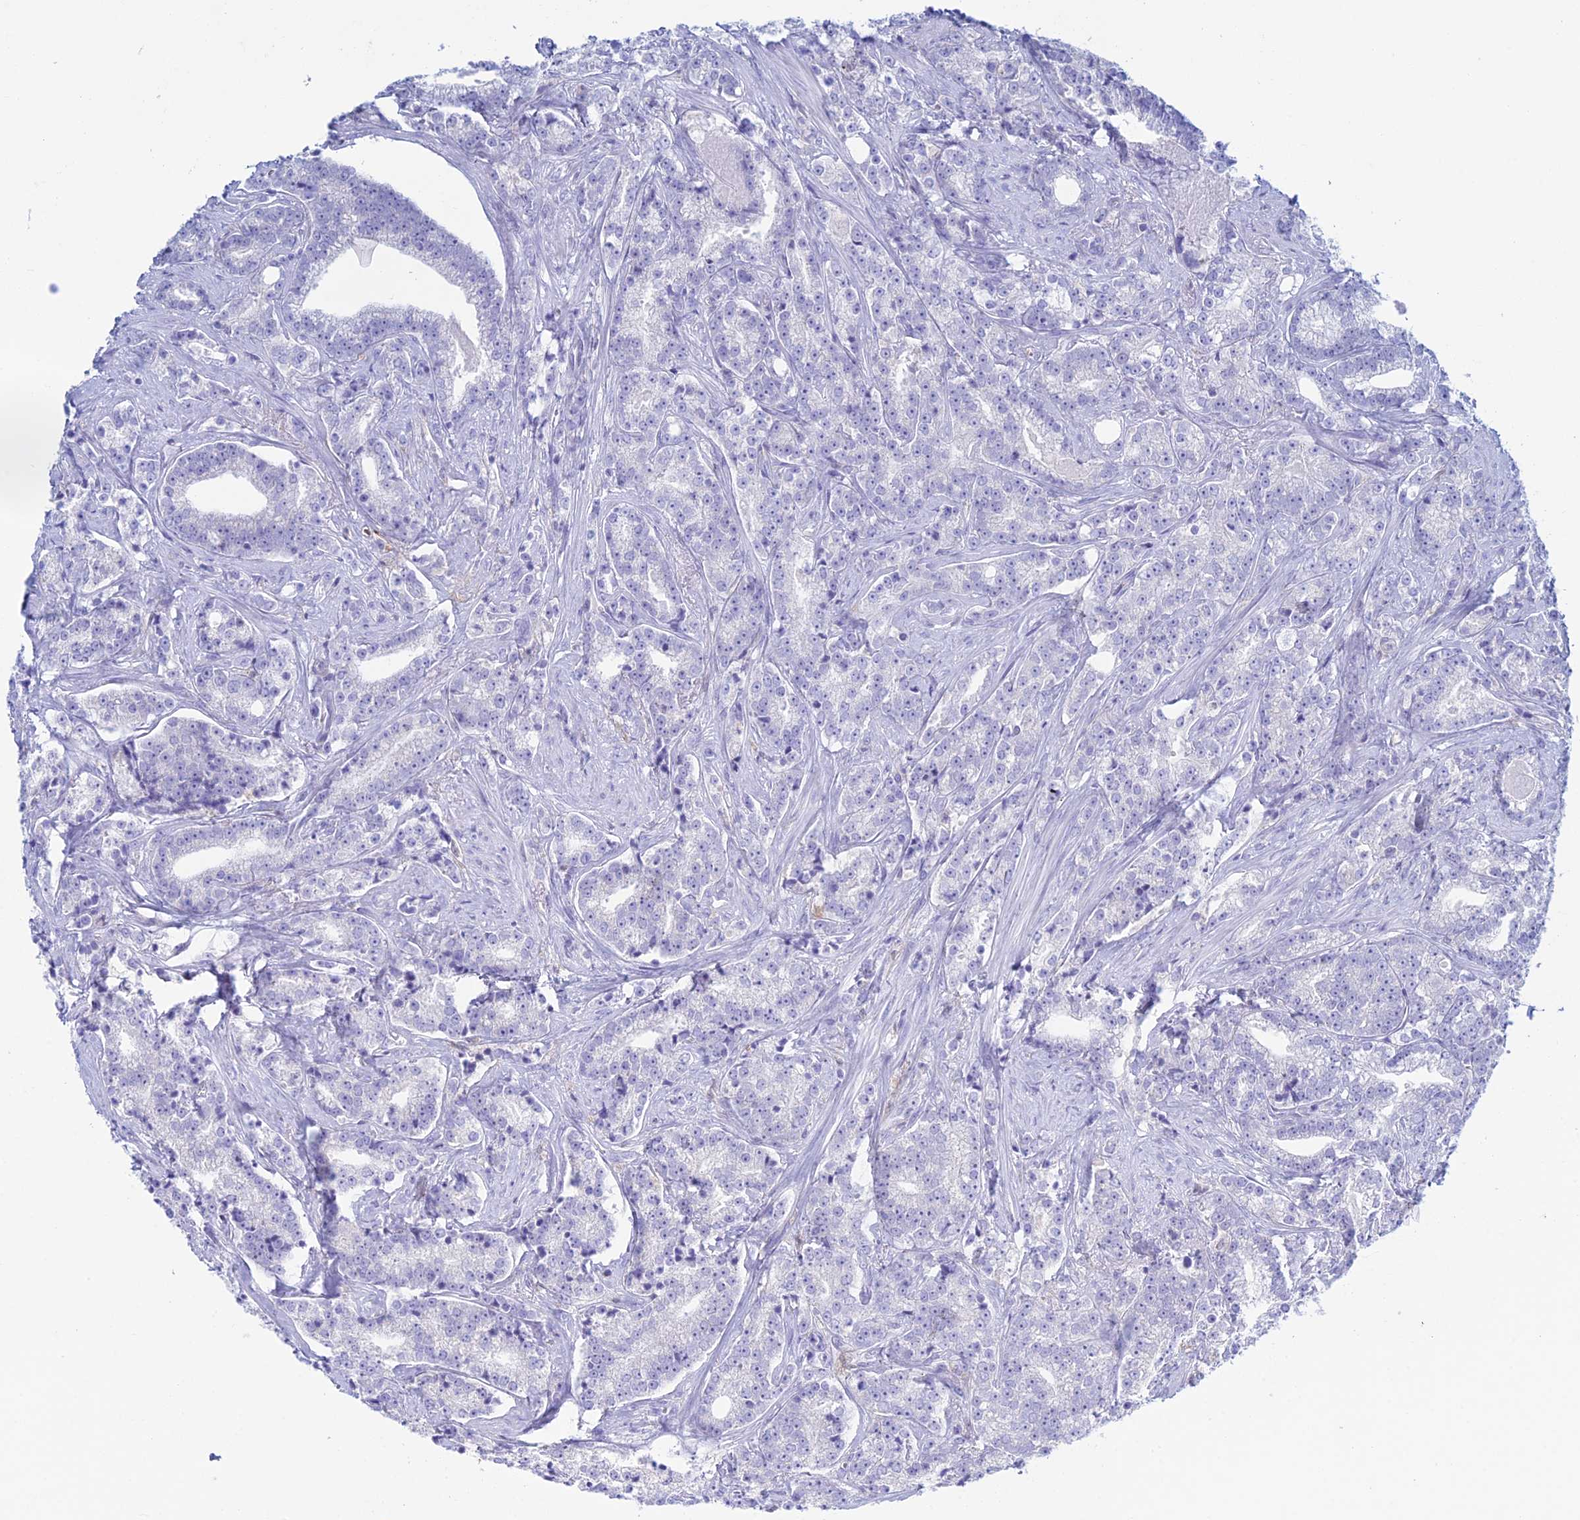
{"staining": {"intensity": "negative", "quantity": "none", "location": "none"}, "tissue": "prostate cancer", "cell_type": "Tumor cells", "image_type": "cancer", "snomed": [{"axis": "morphology", "description": "Adenocarcinoma, High grade"}, {"axis": "topography", "description": "Prostate"}], "caption": "This is an IHC image of prostate adenocarcinoma (high-grade). There is no expression in tumor cells.", "gene": "KCNK17", "patient": {"sex": "male", "age": 67}}